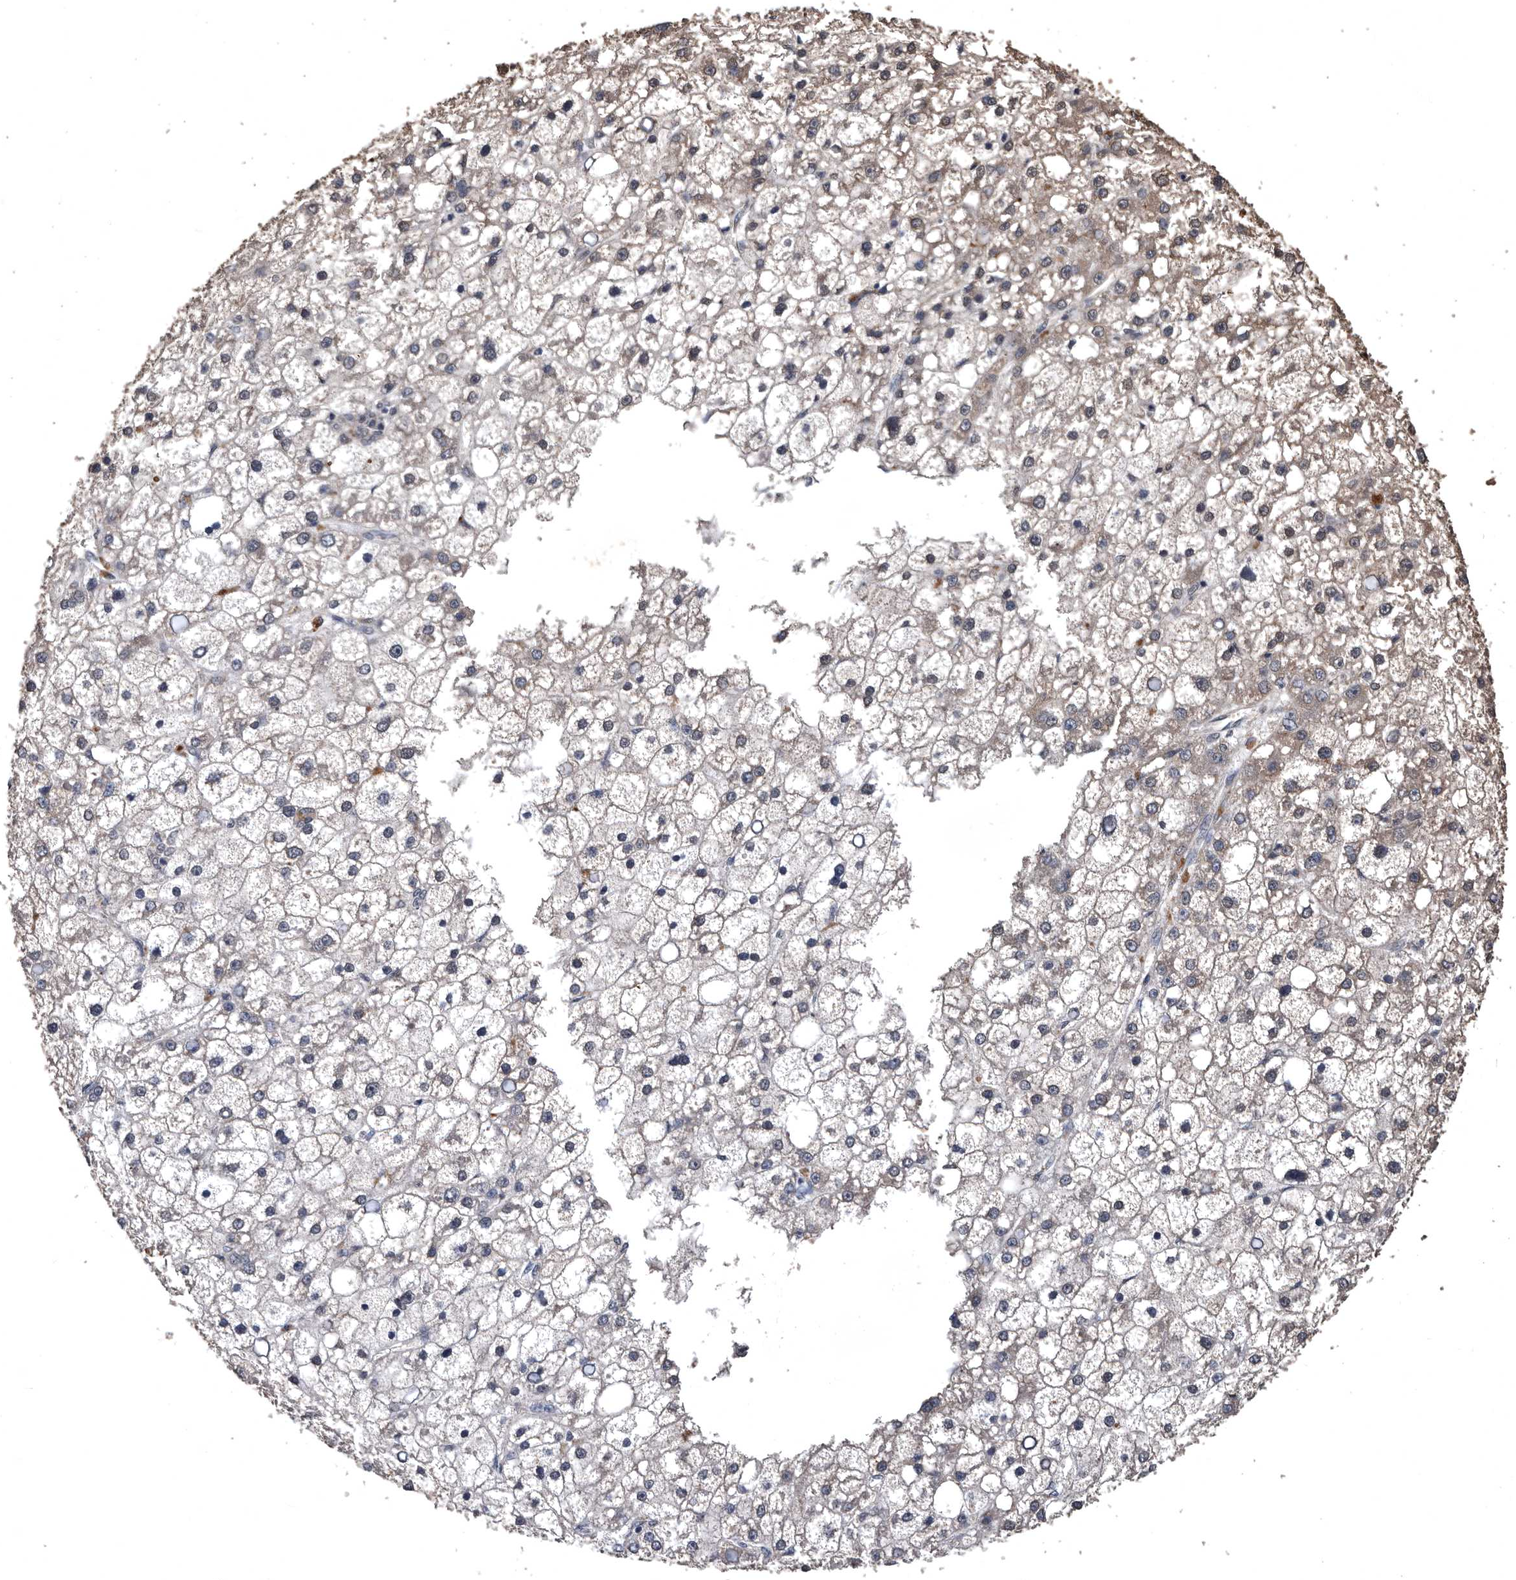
{"staining": {"intensity": "weak", "quantity": "<25%", "location": "cytoplasmic/membranous"}, "tissue": "liver cancer", "cell_type": "Tumor cells", "image_type": "cancer", "snomed": [{"axis": "morphology", "description": "Carcinoma, Hepatocellular, NOS"}, {"axis": "topography", "description": "Liver"}], "caption": "Immunohistochemistry micrograph of hepatocellular carcinoma (liver) stained for a protein (brown), which displays no staining in tumor cells.", "gene": "NRBP1", "patient": {"sex": "male", "age": 67}}